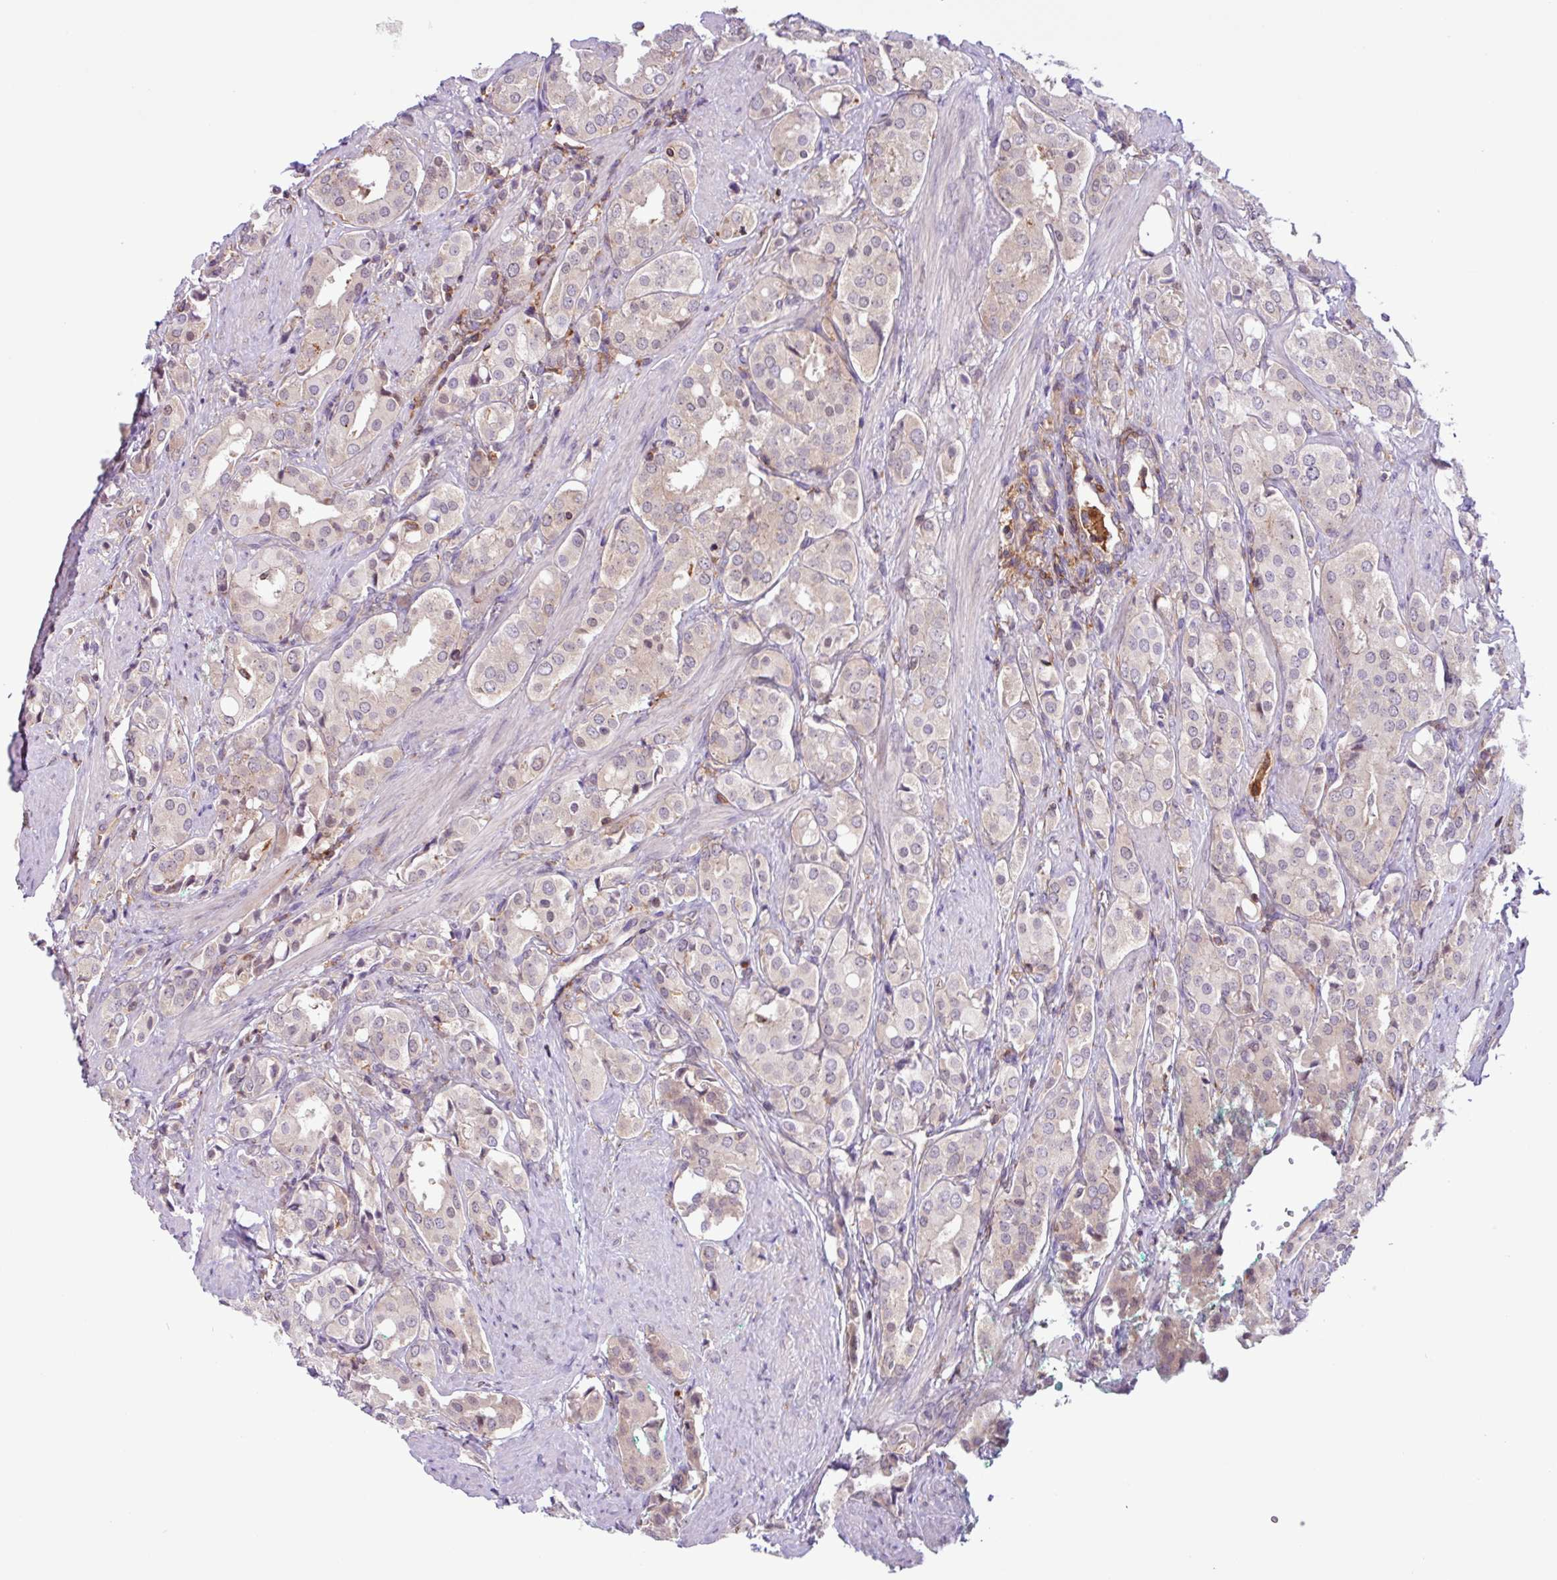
{"staining": {"intensity": "negative", "quantity": "none", "location": "none"}, "tissue": "prostate cancer", "cell_type": "Tumor cells", "image_type": "cancer", "snomed": [{"axis": "morphology", "description": "Adenocarcinoma, High grade"}, {"axis": "topography", "description": "Prostate"}], "caption": "Tumor cells show no significant expression in prostate cancer. The staining was performed using DAB (3,3'-diaminobenzidine) to visualize the protein expression in brown, while the nuclei were stained in blue with hematoxylin (Magnification: 20x).", "gene": "ACTR3", "patient": {"sex": "male", "age": 71}}